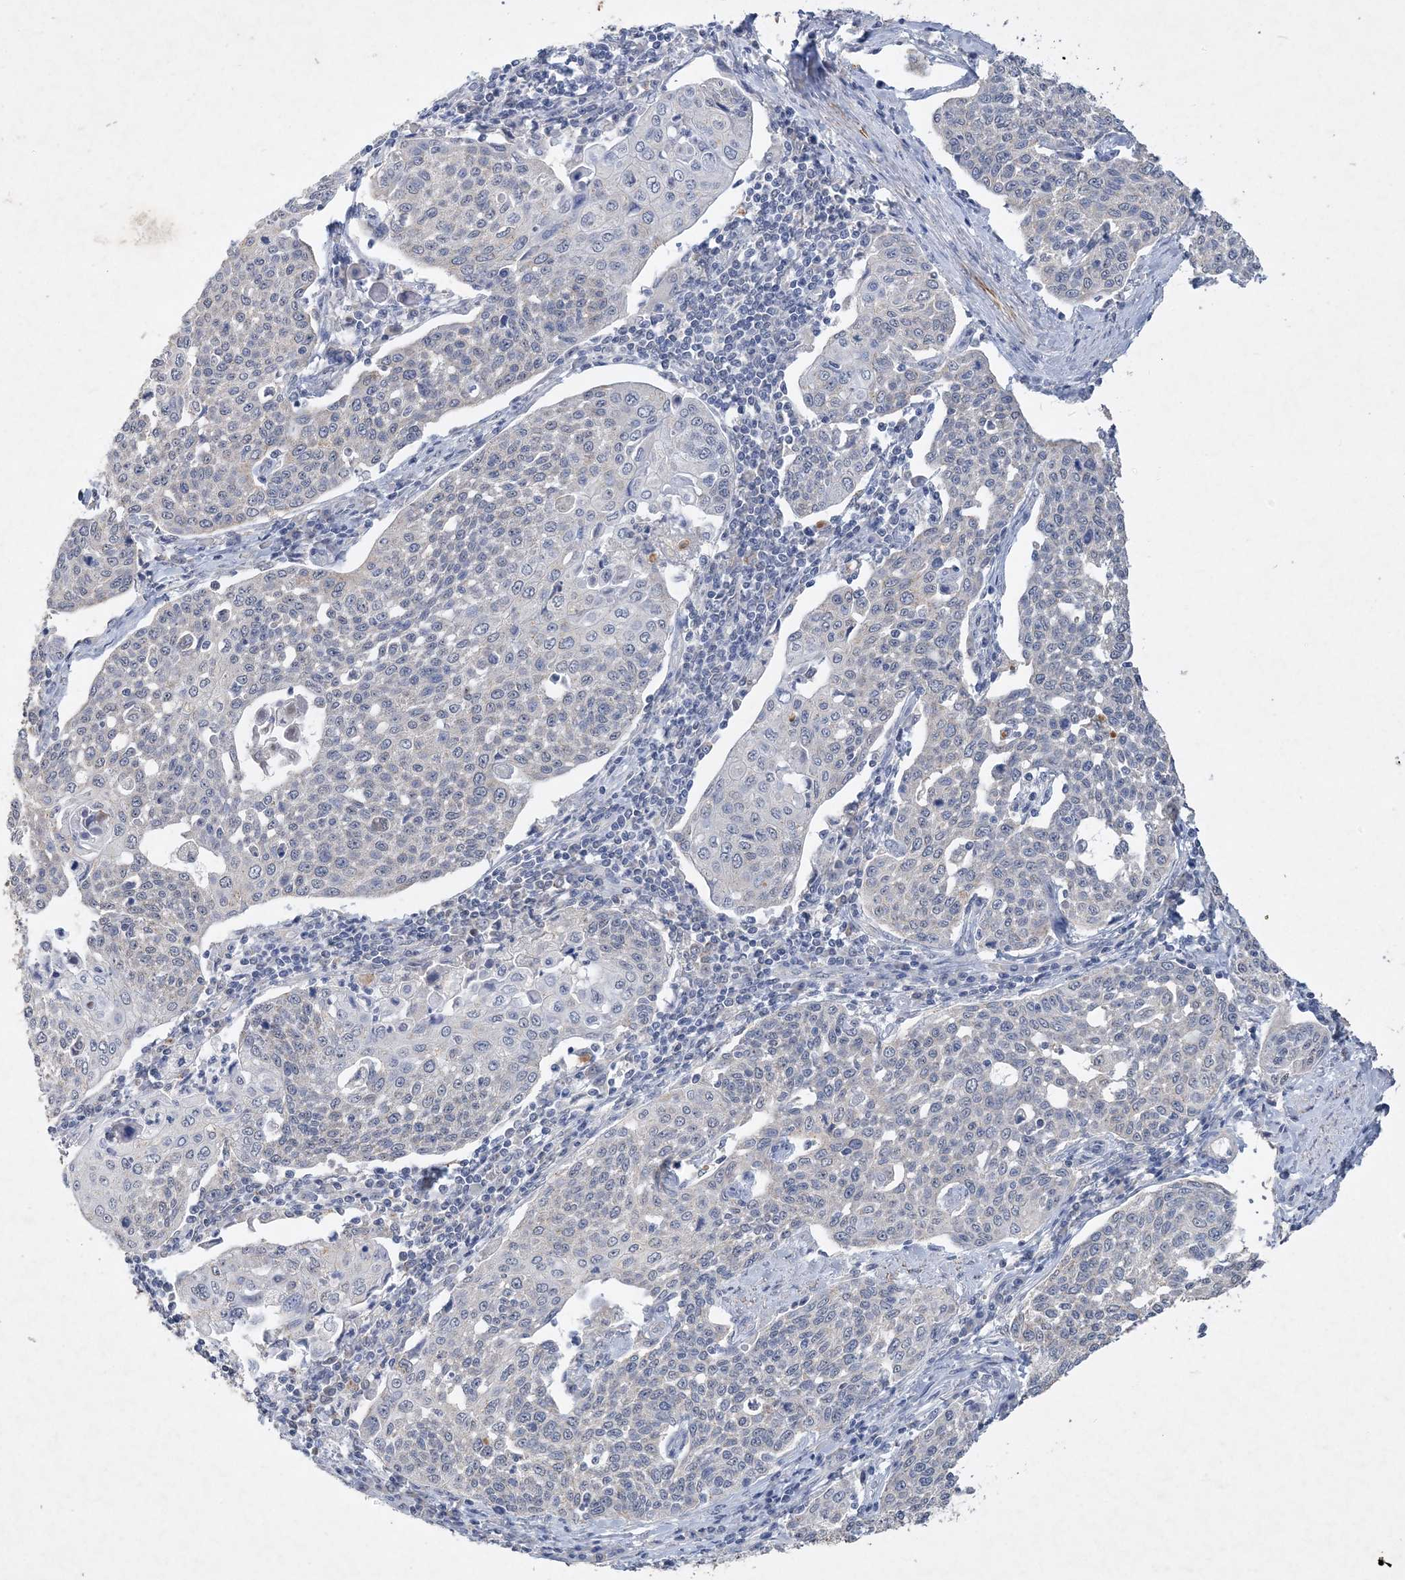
{"staining": {"intensity": "negative", "quantity": "none", "location": "none"}, "tissue": "cervical cancer", "cell_type": "Tumor cells", "image_type": "cancer", "snomed": [{"axis": "morphology", "description": "Squamous cell carcinoma, NOS"}, {"axis": "topography", "description": "Cervix"}], "caption": "This is an immunohistochemistry photomicrograph of squamous cell carcinoma (cervical). There is no staining in tumor cells.", "gene": "C11orf58", "patient": {"sex": "female", "age": 34}}